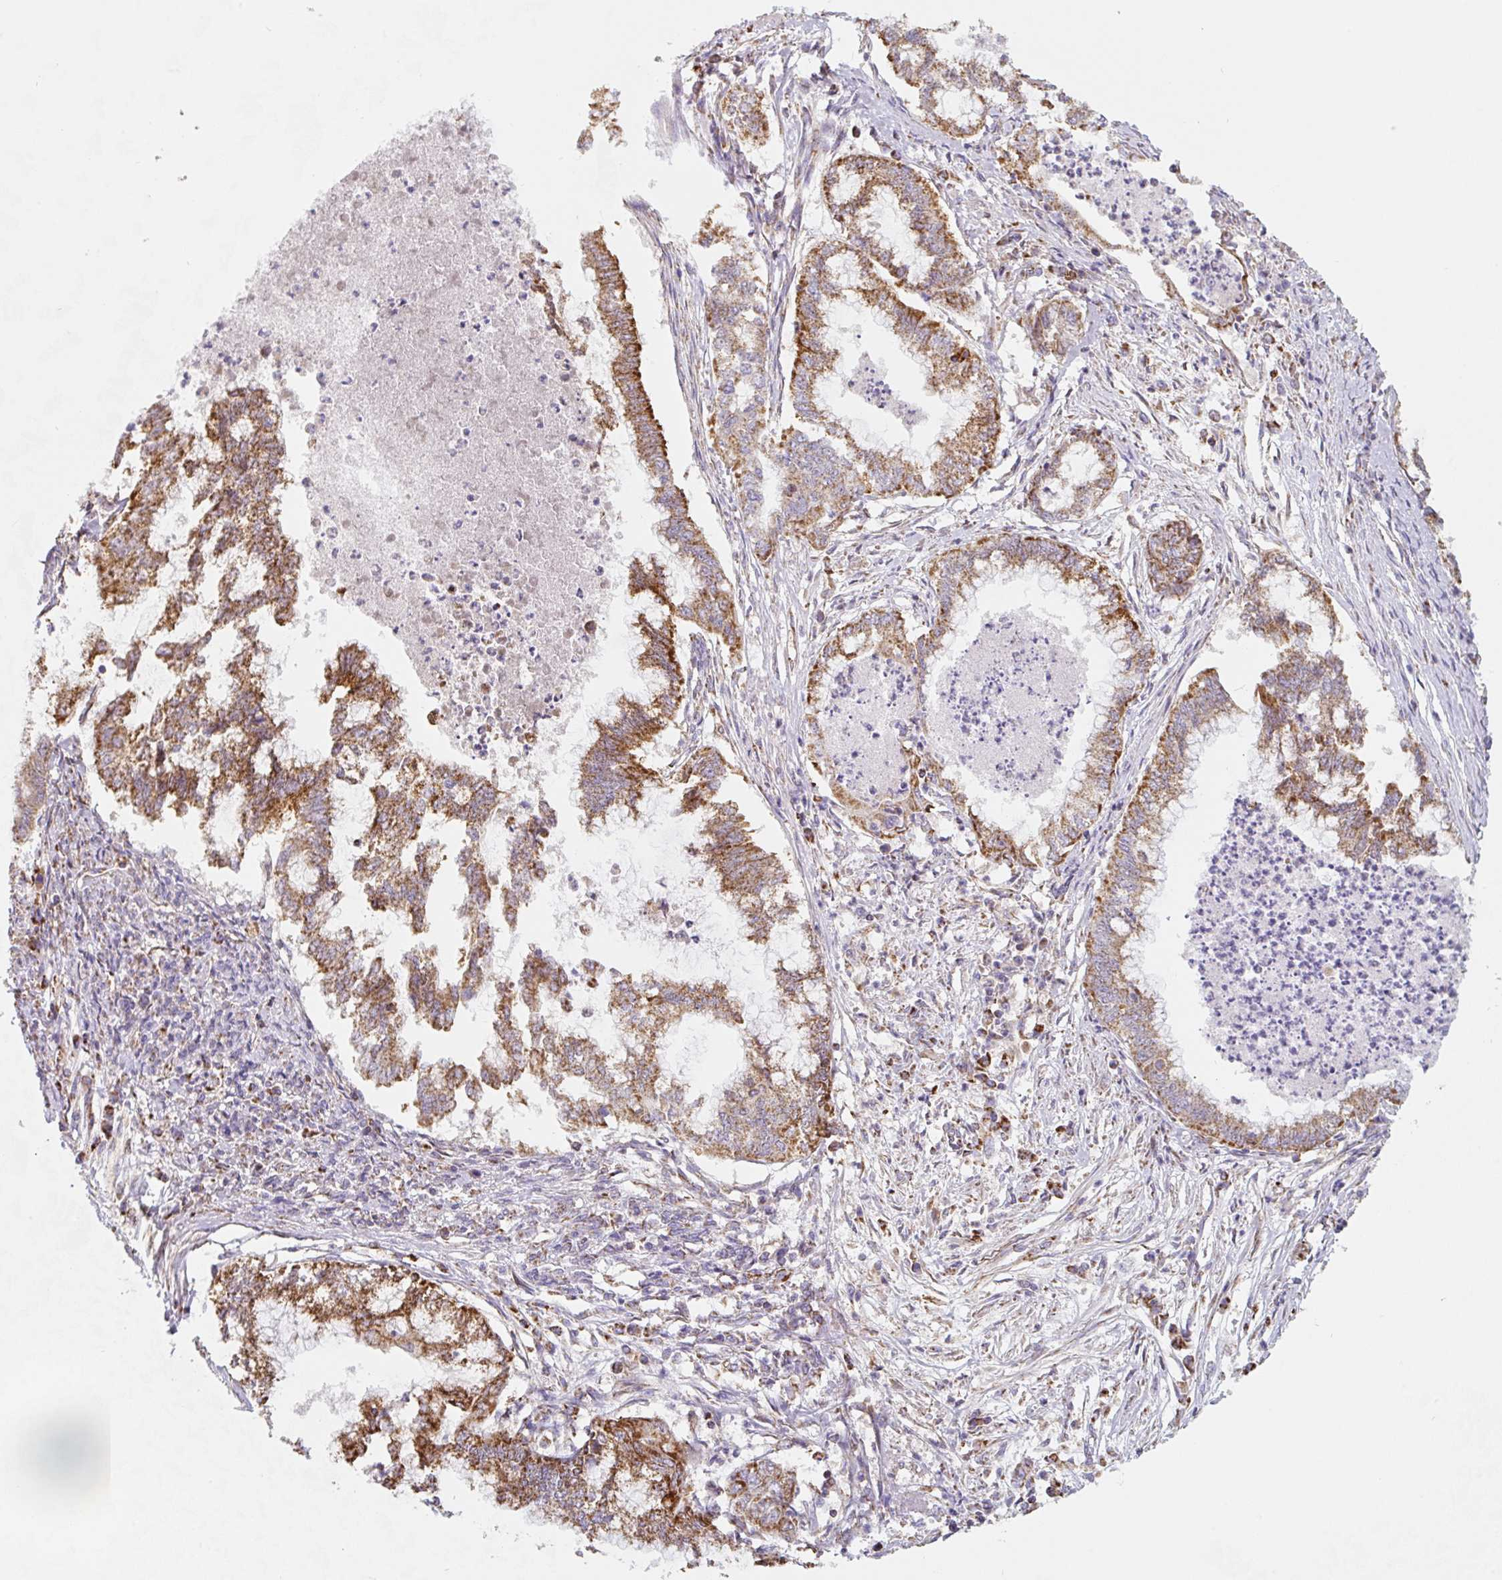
{"staining": {"intensity": "moderate", "quantity": ">75%", "location": "cytoplasmic/membranous"}, "tissue": "endometrial cancer", "cell_type": "Tumor cells", "image_type": "cancer", "snomed": [{"axis": "morphology", "description": "Adenocarcinoma, NOS"}, {"axis": "topography", "description": "Endometrium"}], "caption": "Immunohistochemical staining of endometrial adenocarcinoma reveals medium levels of moderate cytoplasmic/membranous staining in about >75% of tumor cells. Nuclei are stained in blue.", "gene": "MT-CO2", "patient": {"sex": "female", "age": 79}}